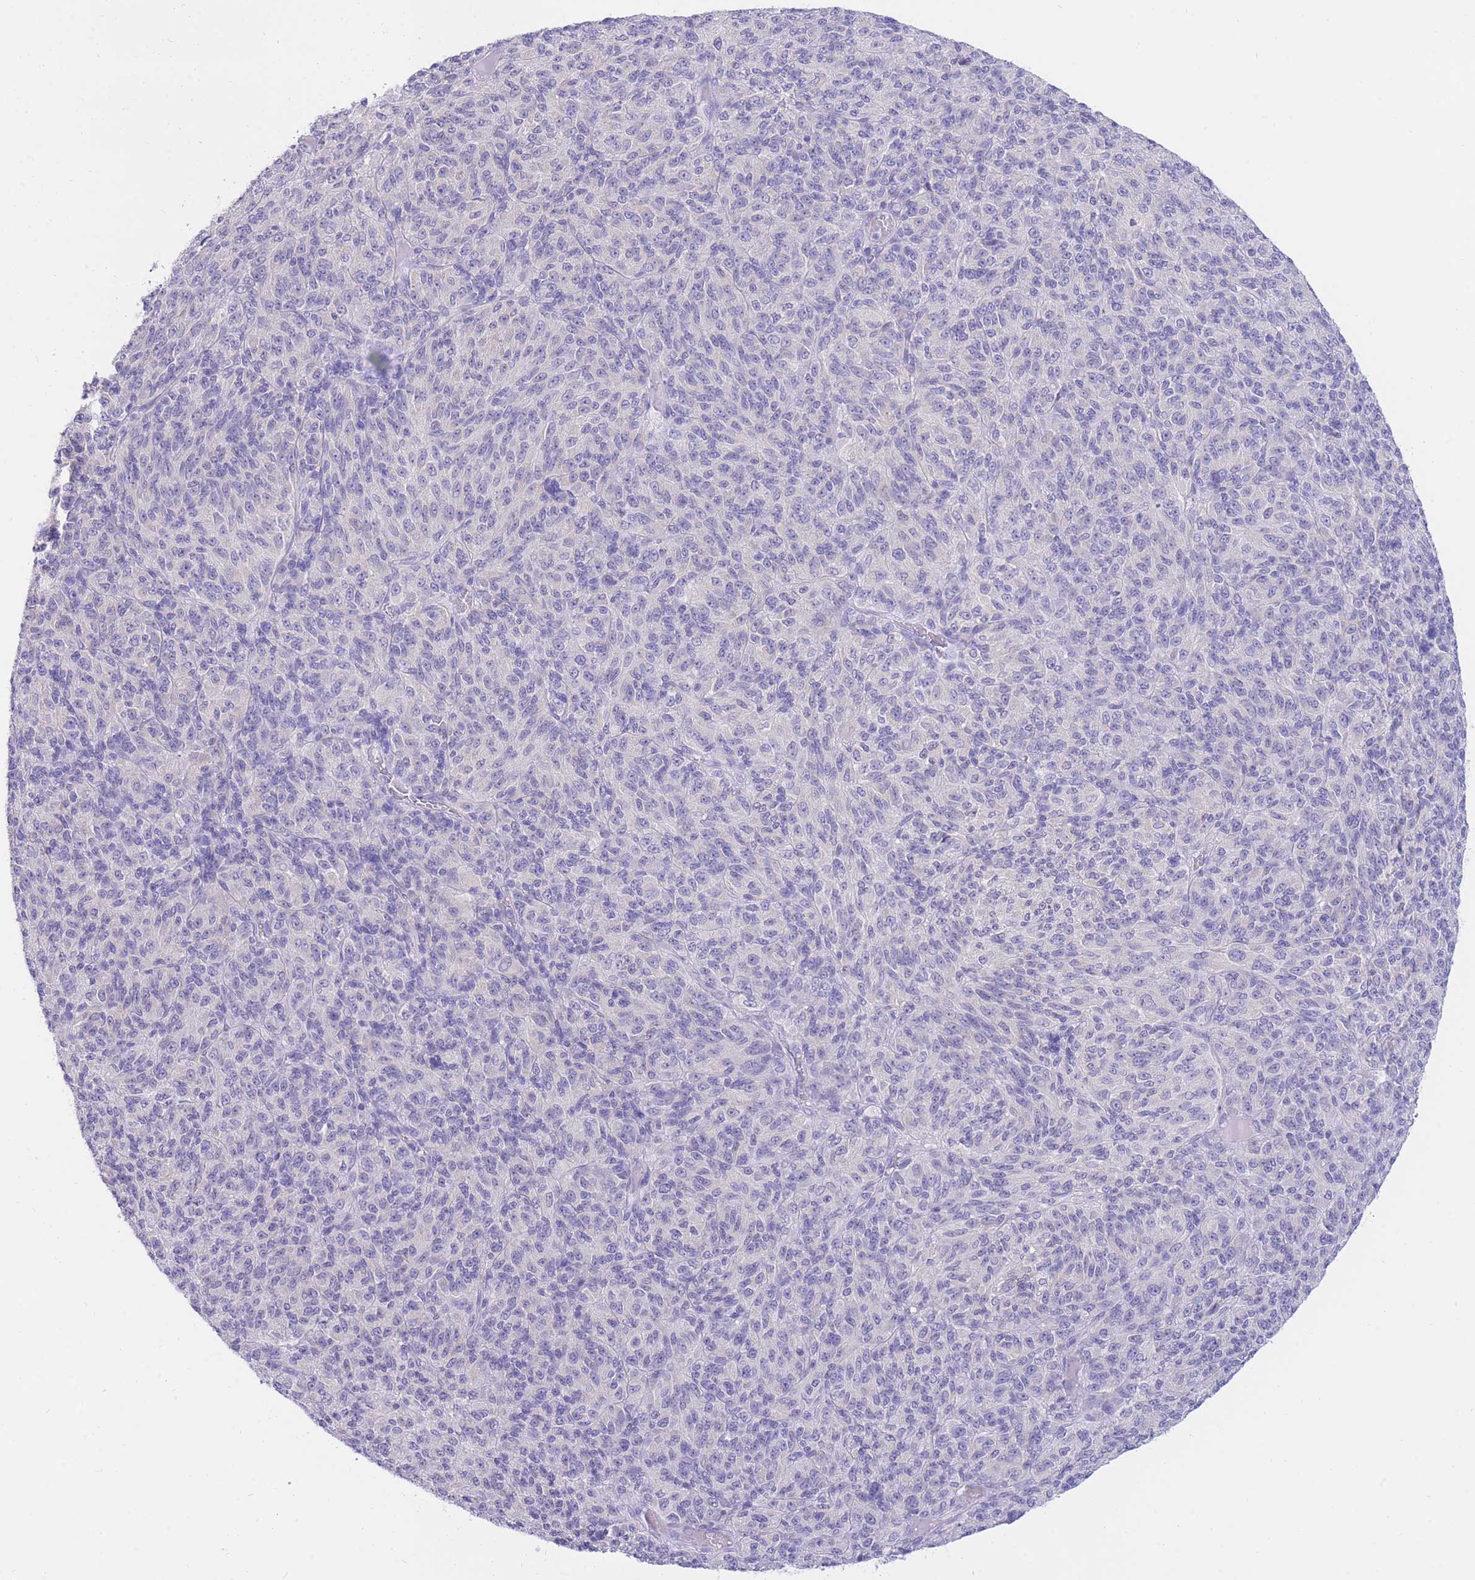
{"staining": {"intensity": "negative", "quantity": "none", "location": "none"}, "tissue": "melanoma", "cell_type": "Tumor cells", "image_type": "cancer", "snomed": [{"axis": "morphology", "description": "Malignant melanoma, Metastatic site"}, {"axis": "topography", "description": "Brain"}], "caption": "Tumor cells are negative for brown protein staining in melanoma. Nuclei are stained in blue.", "gene": "SSUH2", "patient": {"sex": "female", "age": 56}}